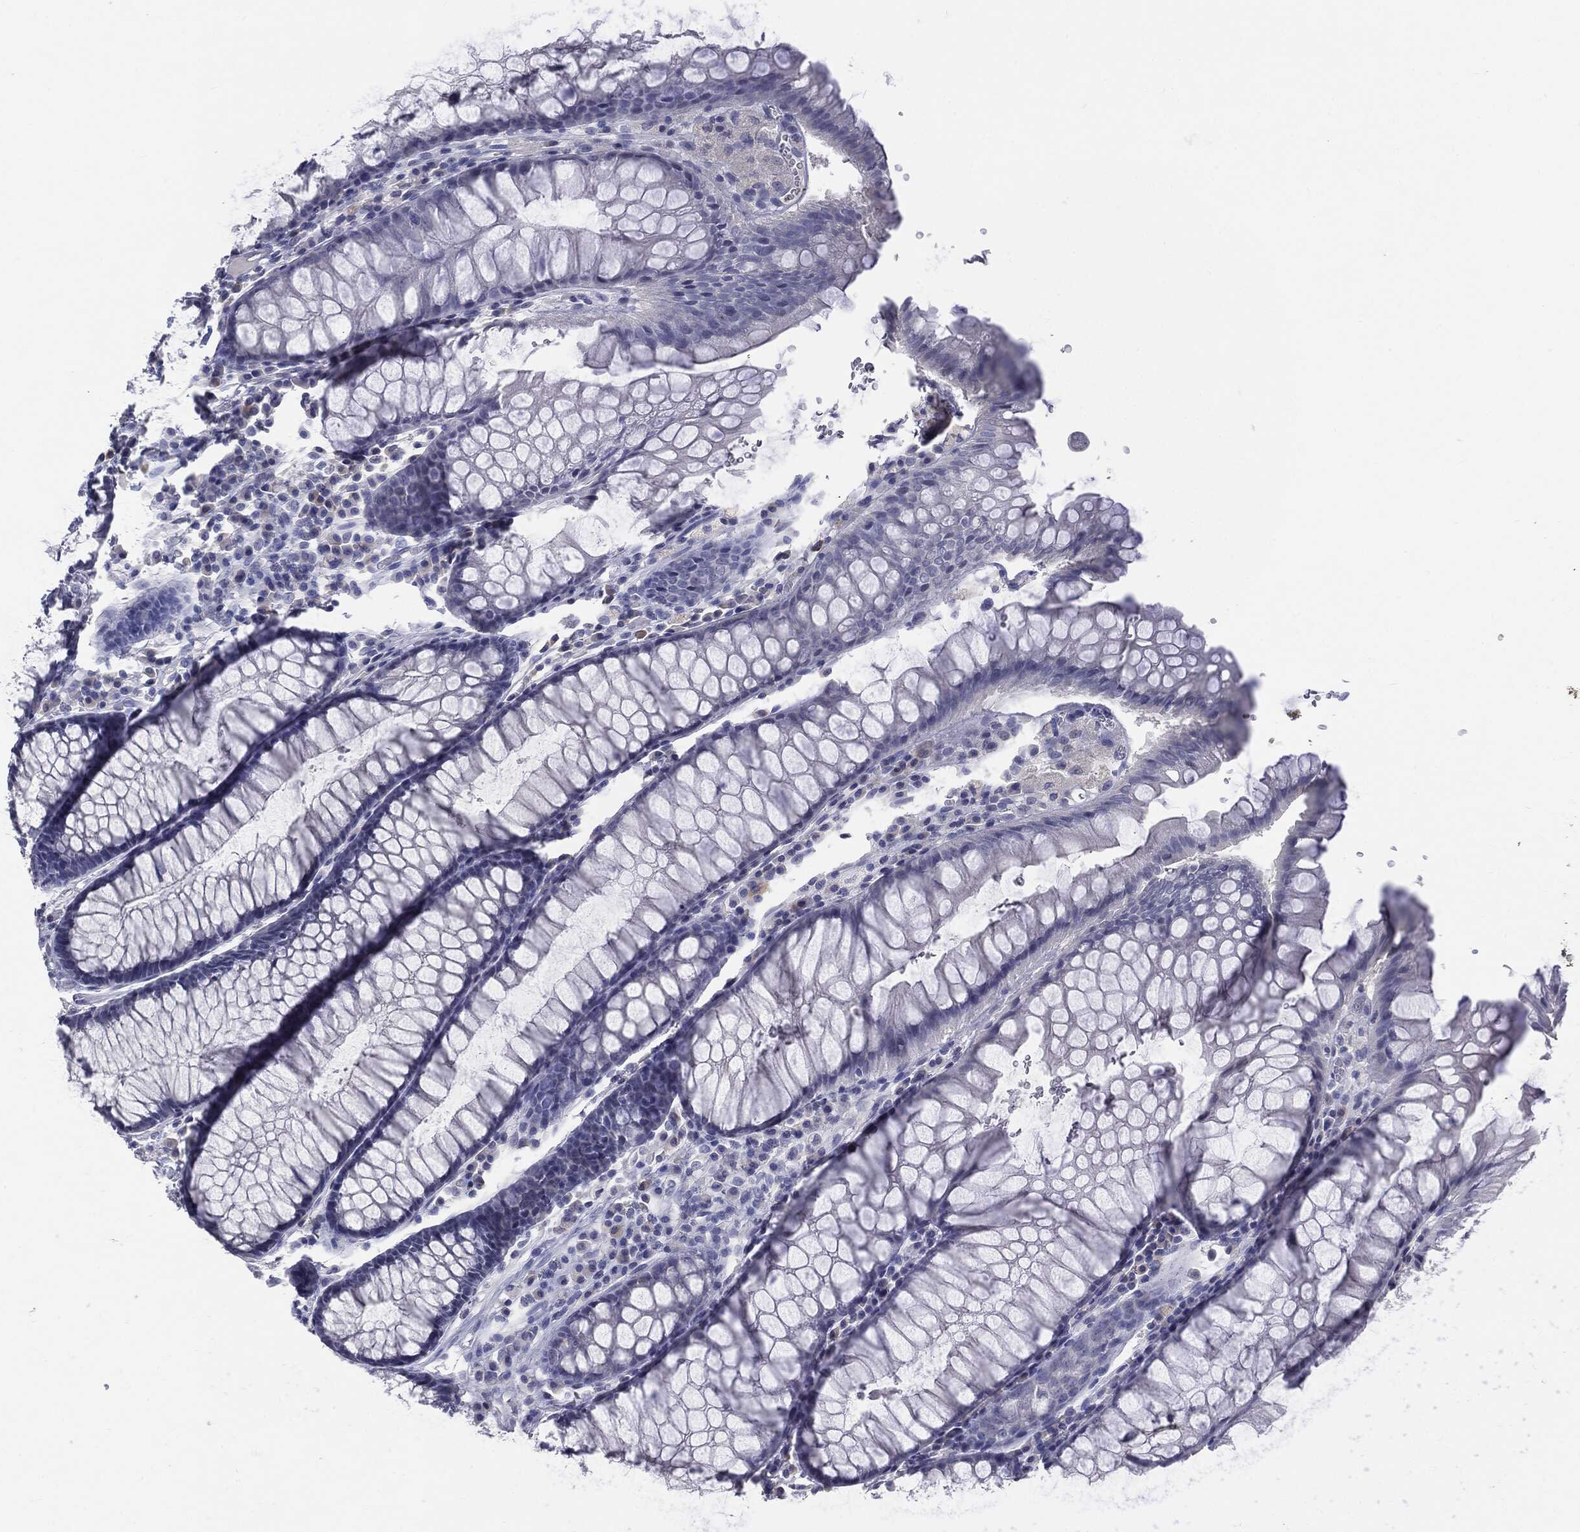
{"staining": {"intensity": "negative", "quantity": "none", "location": "none"}, "tissue": "rectum", "cell_type": "Glandular cells", "image_type": "normal", "snomed": [{"axis": "morphology", "description": "Normal tissue, NOS"}, {"axis": "topography", "description": "Rectum"}], "caption": "The histopathology image displays no significant expression in glandular cells of rectum. Brightfield microscopy of immunohistochemistry stained with DAB (brown) and hematoxylin (blue), captured at high magnification.", "gene": "TSHB", "patient": {"sex": "female", "age": 68}}